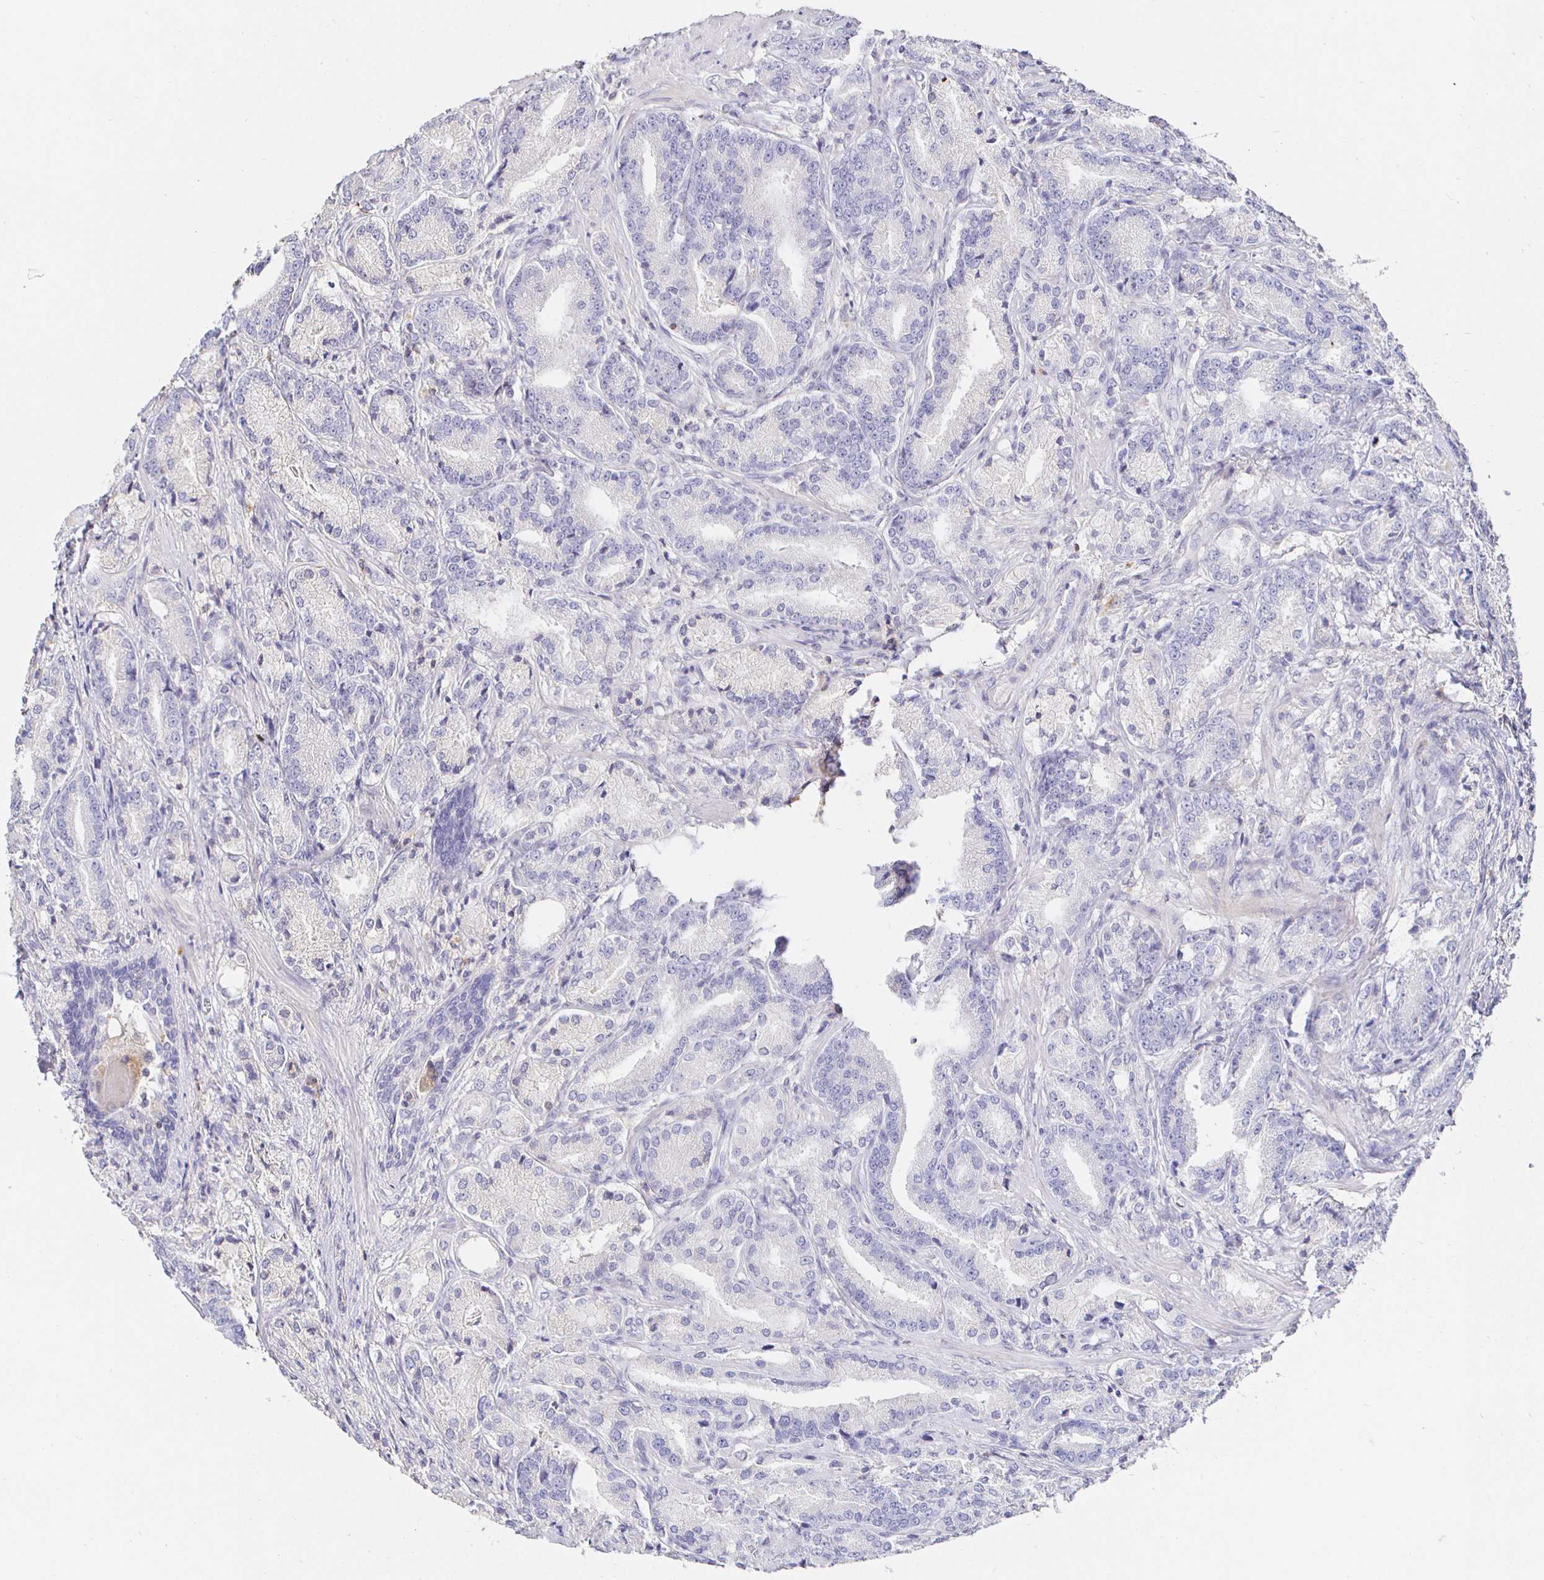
{"staining": {"intensity": "negative", "quantity": "none", "location": "none"}, "tissue": "prostate cancer", "cell_type": "Tumor cells", "image_type": "cancer", "snomed": [{"axis": "morphology", "description": "Adenocarcinoma, High grade"}, {"axis": "topography", "description": "Prostate and seminal vesicle, NOS"}], "caption": "A micrograph of human prostate cancer is negative for staining in tumor cells.", "gene": "CXCR3", "patient": {"sex": "male", "age": 61}}